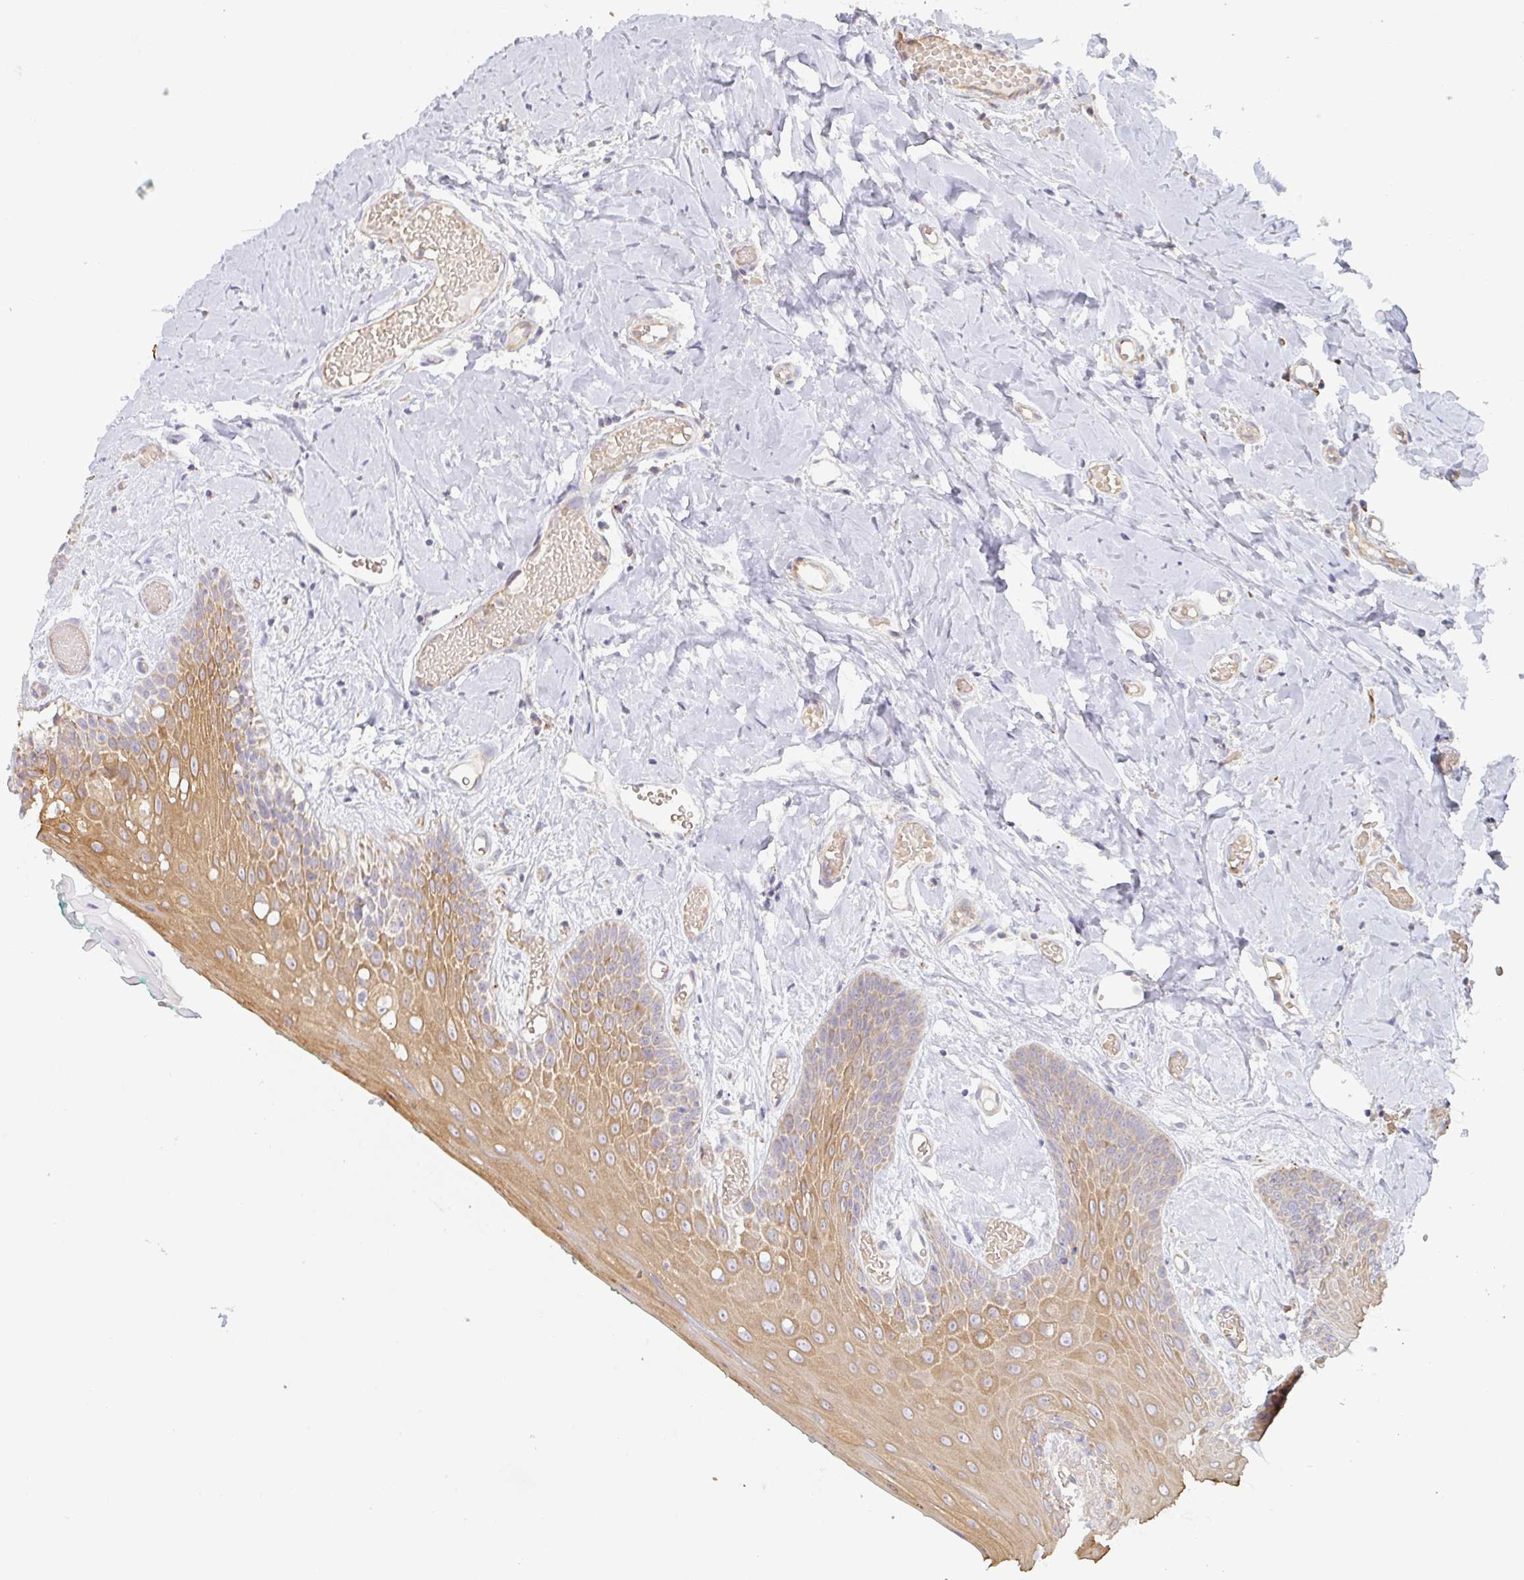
{"staining": {"intensity": "moderate", "quantity": "25%-75%", "location": "cytoplasmic/membranous"}, "tissue": "oral mucosa", "cell_type": "Squamous epithelial cells", "image_type": "normal", "snomed": [{"axis": "morphology", "description": "Normal tissue, NOS"}, {"axis": "topography", "description": "Oral tissue"}, {"axis": "topography", "description": "Tounge, NOS"}], "caption": "Immunohistochemical staining of normal human oral mucosa reveals medium levels of moderate cytoplasmic/membranous staining in about 25%-75% of squamous epithelial cells.", "gene": "ZNF526", "patient": {"sex": "female", "age": 62}}